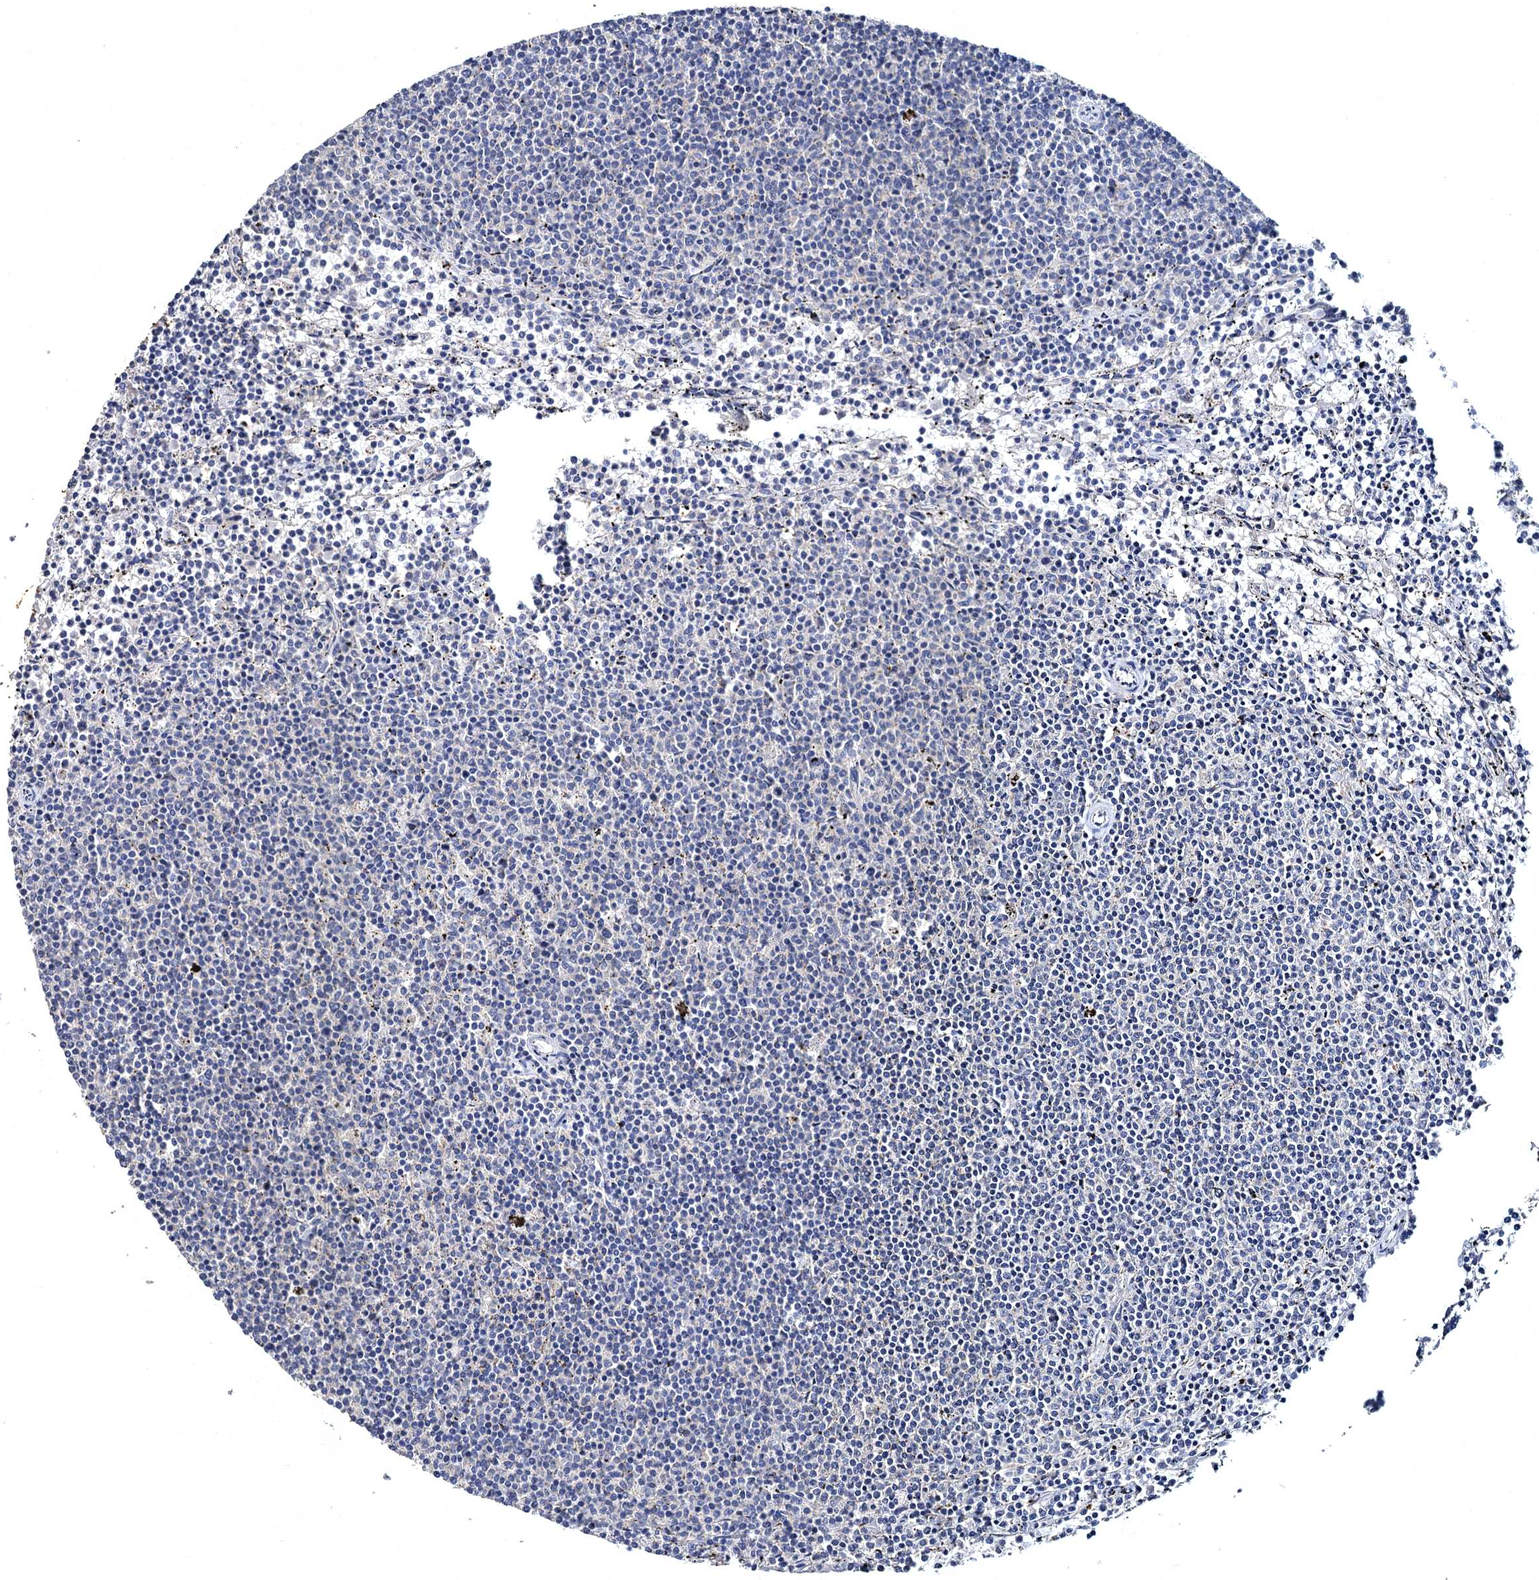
{"staining": {"intensity": "negative", "quantity": "none", "location": "none"}, "tissue": "lymphoma", "cell_type": "Tumor cells", "image_type": "cancer", "snomed": [{"axis": "morphology", "description": "Malignant lymphoma, non-Hodgkin's type, Low grade"}, {"axis": "topography", "description": "Spleen"}], "caption": "An IHC image of low-grade malignant lymphoma, non-Hodgkin's type is shown. There is no staining in tumor cells of low-grade malignant lymphoma, non-Hodgkin's type.", "gene": "ATP9A", "patient": {"sex": "female", "age": 50}}